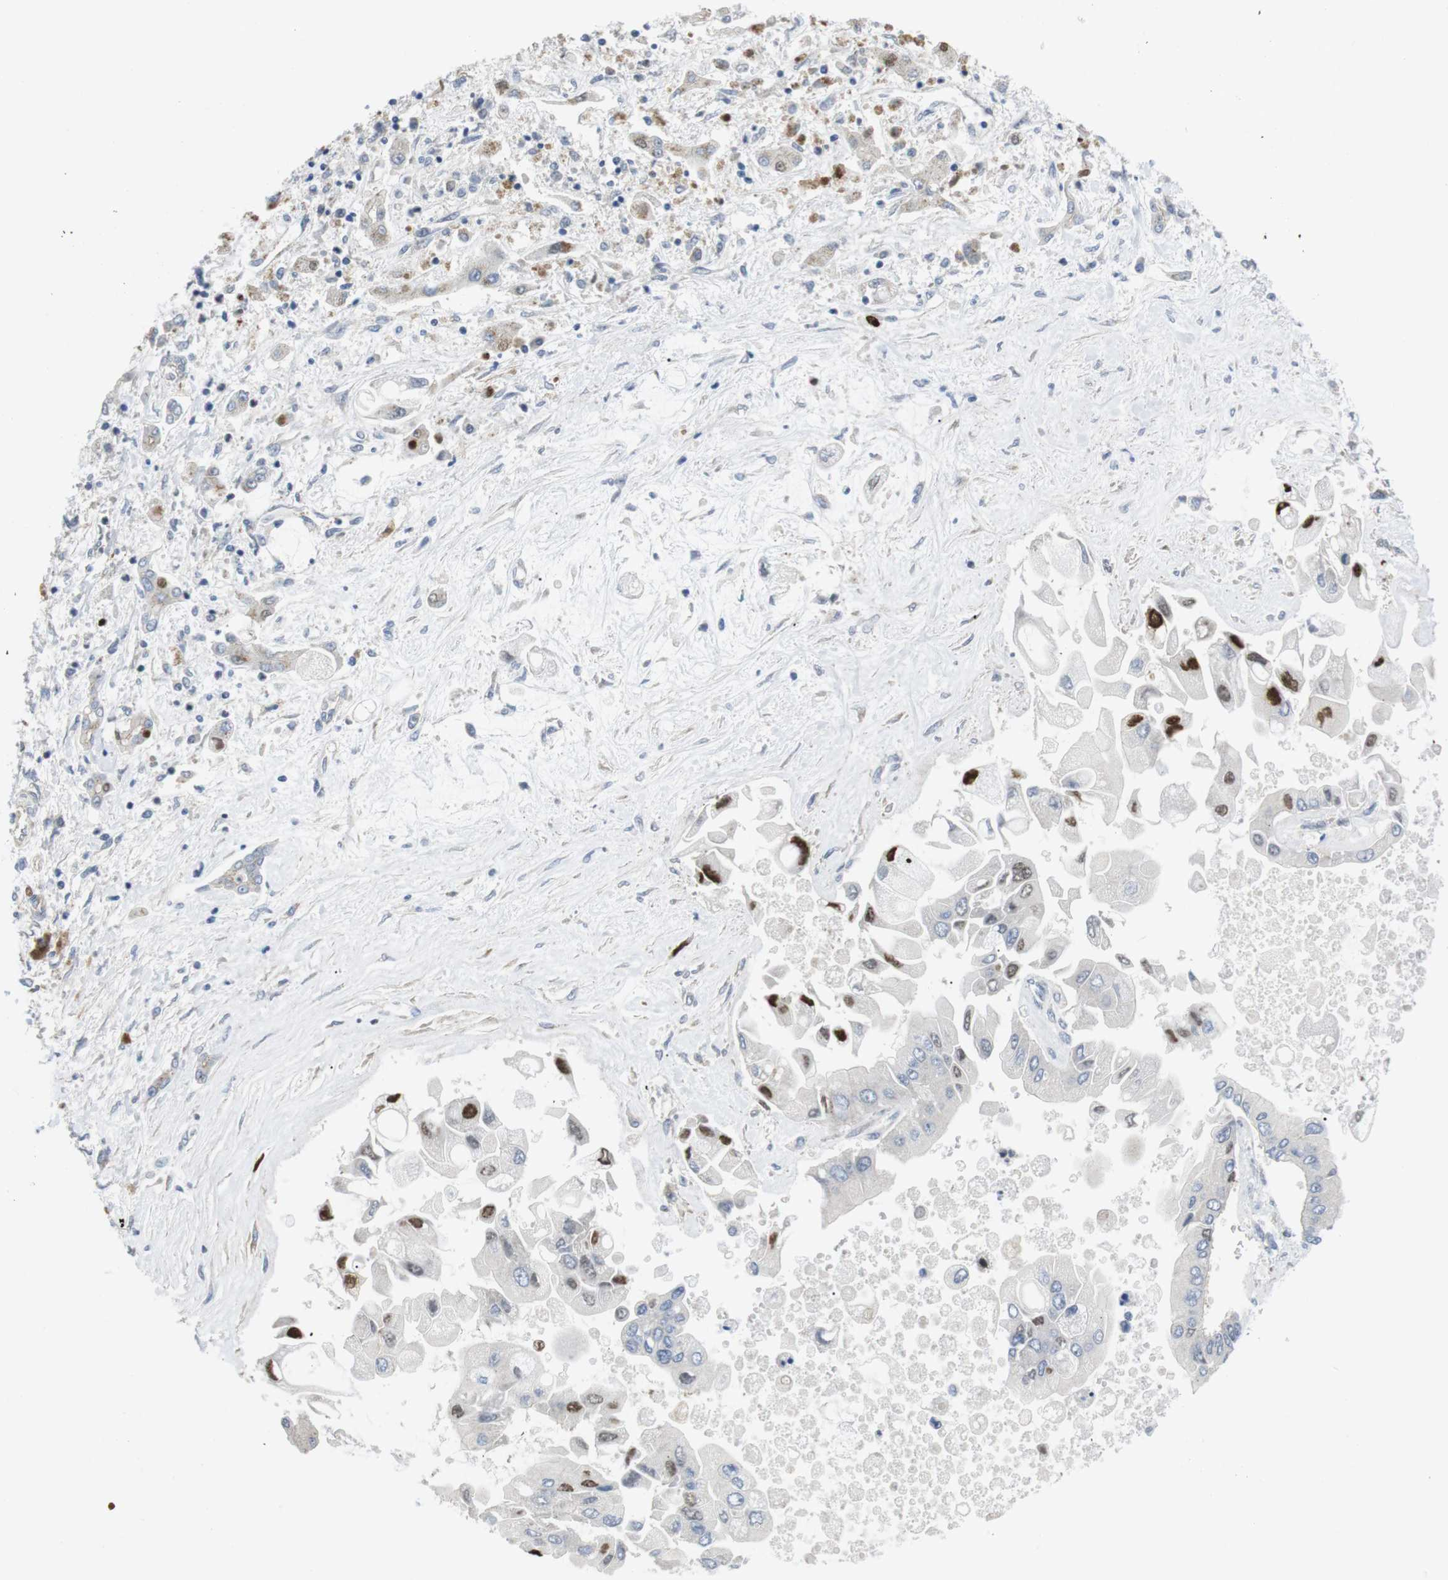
{"staining": {"intensity": "strong", "quantity": "<25%", "location": "nuclear"}, "tissue": "liver cancer", "cell_type": "Tumor cells", "image_type": "cancer", "snomed": [{"axis": "morphology", "description": "Cholangiocarcinoma"}, {"axis": "topography", "description": "Liver"}], "caption": "There is medium levels of strong nuclear staining in tumor cells of cholangiocarcinoma (liver), as demonstrated by immunohistochemical staining (brown color).", "gene": "NECTIN1", "patient": {"sex": "male", "age": 50}}